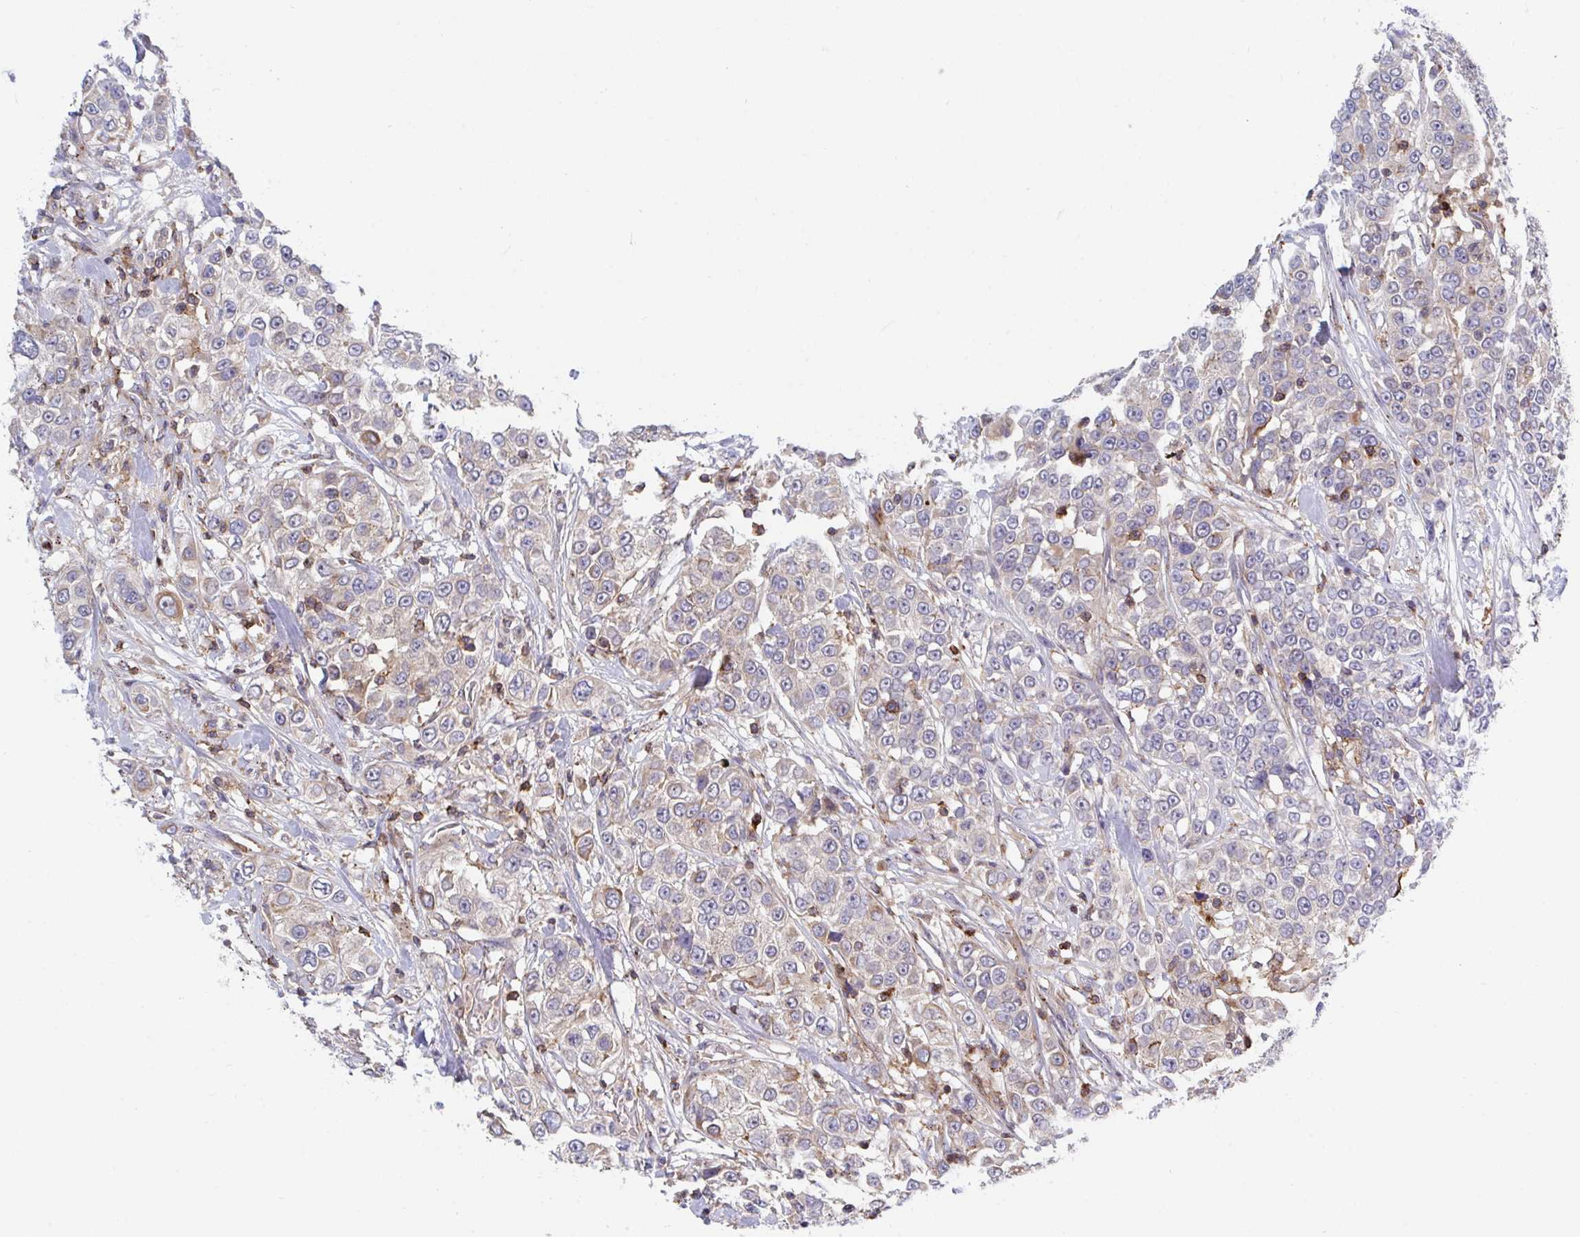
{"staining": {"intensity": "weak", "quantity": "<25%", "location": "cytoplasmic/membranous"}, "tissue": "urothelial cancer", "cell_type": "Tumor cells", "image_type": "cancer", "snomed": [{"axis": "morphology", "description": "Urothelial carcinoma, High grade"}, {"axis": "topography", "description": "Urinary bladder"}], "caption": "Tumor cells show no significant protein staining in high-grade urothelial carcinoma.", "gene": "FRMD3", "patient": {"sex": "female", "age": 80}}